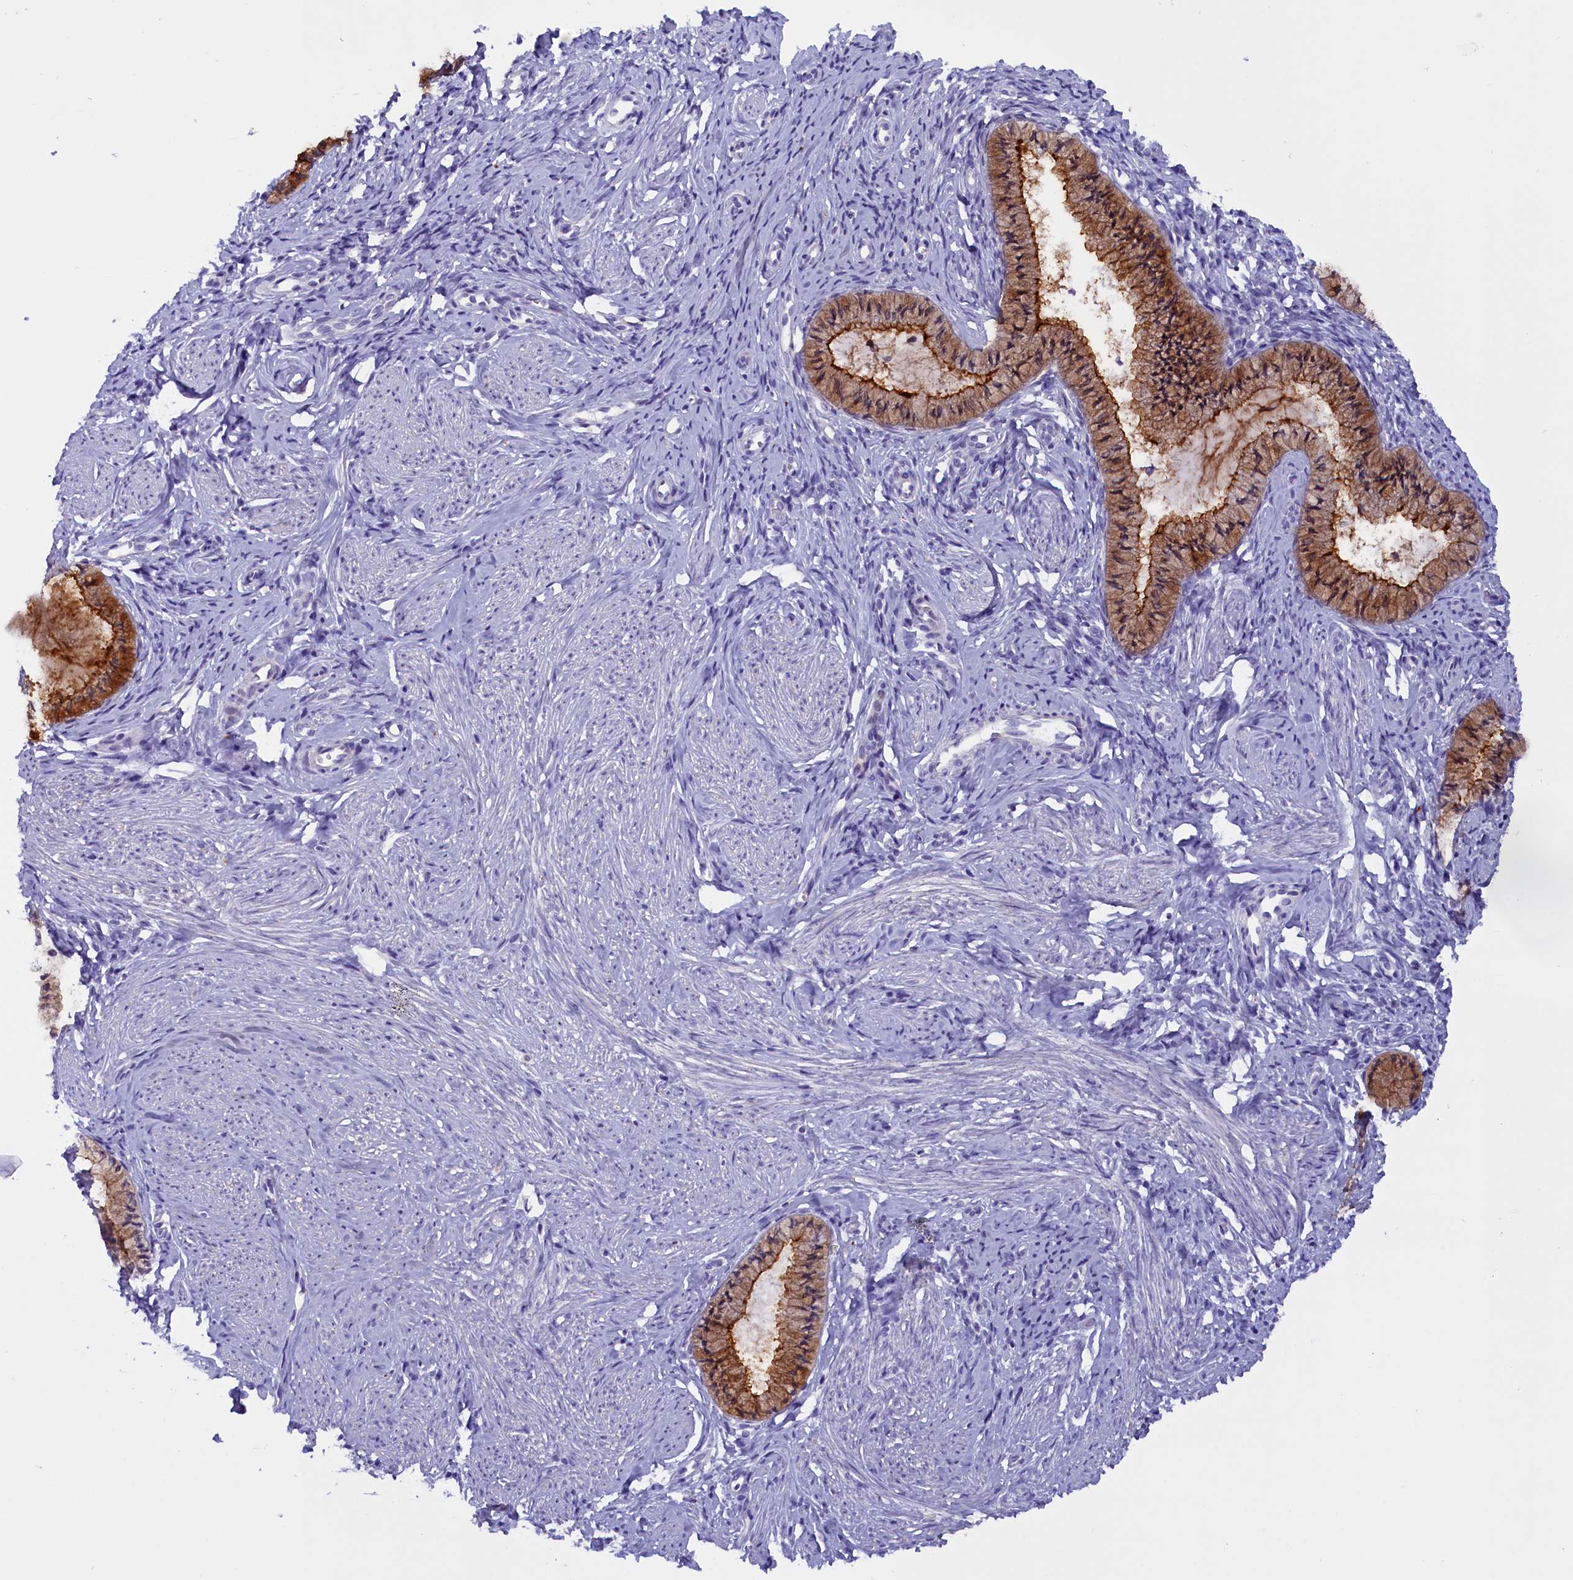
{"staining": {"intensity": "moderate", "quantity": ">75%", "location": "cytoplasmic/membranous"}, "tissue": "cervix", "cell_type": "Glandular cells", "image_type": "normal", "snomed": [{"axis": "morphology", "description": "Normal tissue, NOS"}, {"axis": "topography", "description": "Cervix"}], "caption": "This photomicrograph exhibits immunohistochemistry staining of unremarkable cervix, with medium moderate cytoplasmic/membranous expression in approximately >75% of glandular cells.", "gene": "RTTN", "patient": {"sex": "female", "age": 57}}